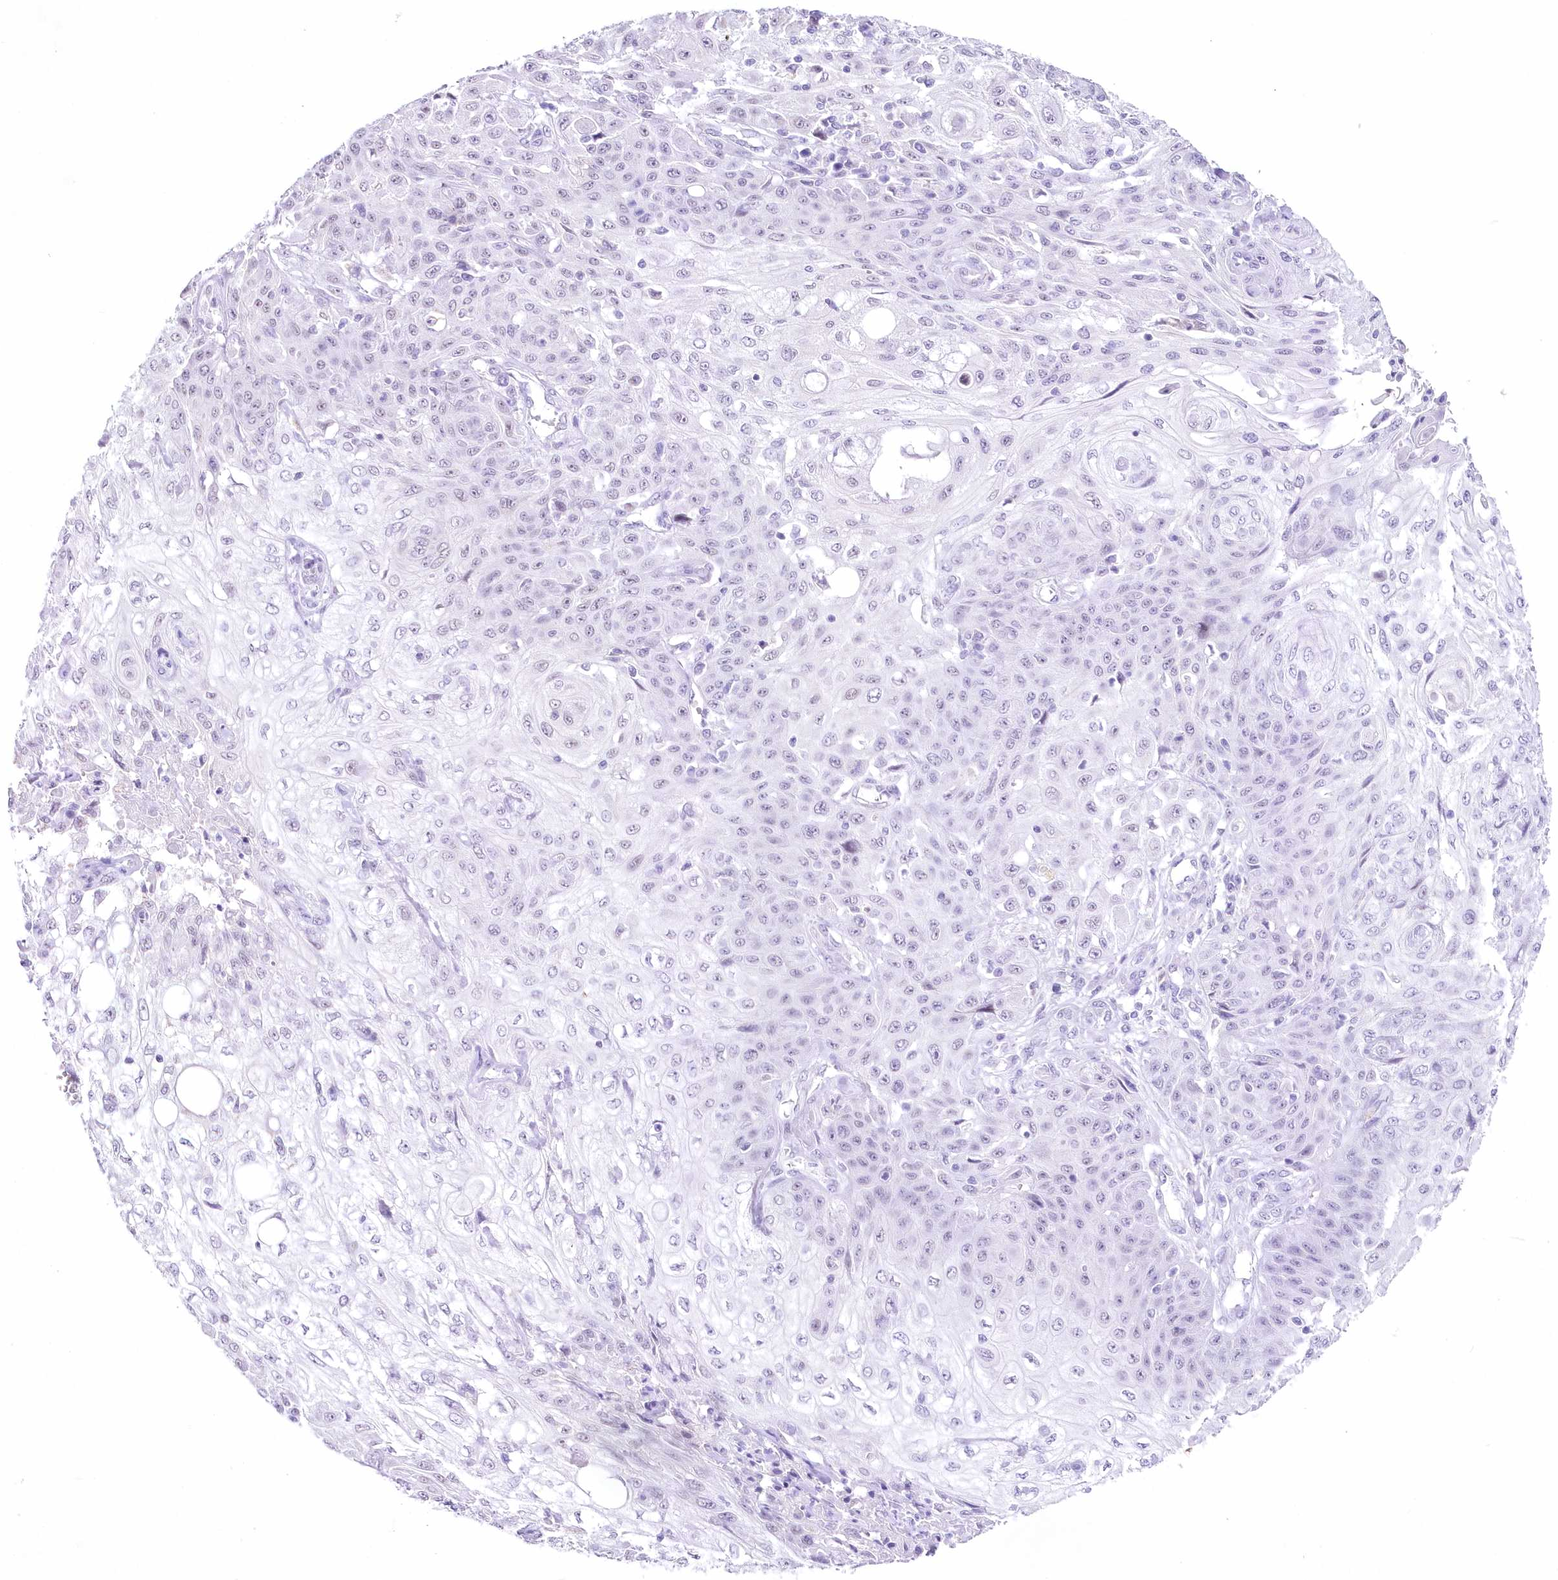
{"staining": {"intensity": "negative", "quantity": "none", "location": "none"}, "tissue": "skin cancer", "cell_type": "Tumor cells", "image_type": "cancer", "snomed": [{"axis": "morphology", "description": "Squamous cell carcinoma, NOS"}, {"axis": "morphology", "description": "Squamous cell carcinoma, metastatic, NOS"}, {"axis": "topography", "description": "Skin"}, {"axis": "topography", "description": "Lymph node"}], "caption": "Squamous cell carcinoma (skin) was stained to show a protein in brown. There is no significant positivity in tumor cells.", "gene": "RBM27", "patient": {"sex": "male", "age": 75}}